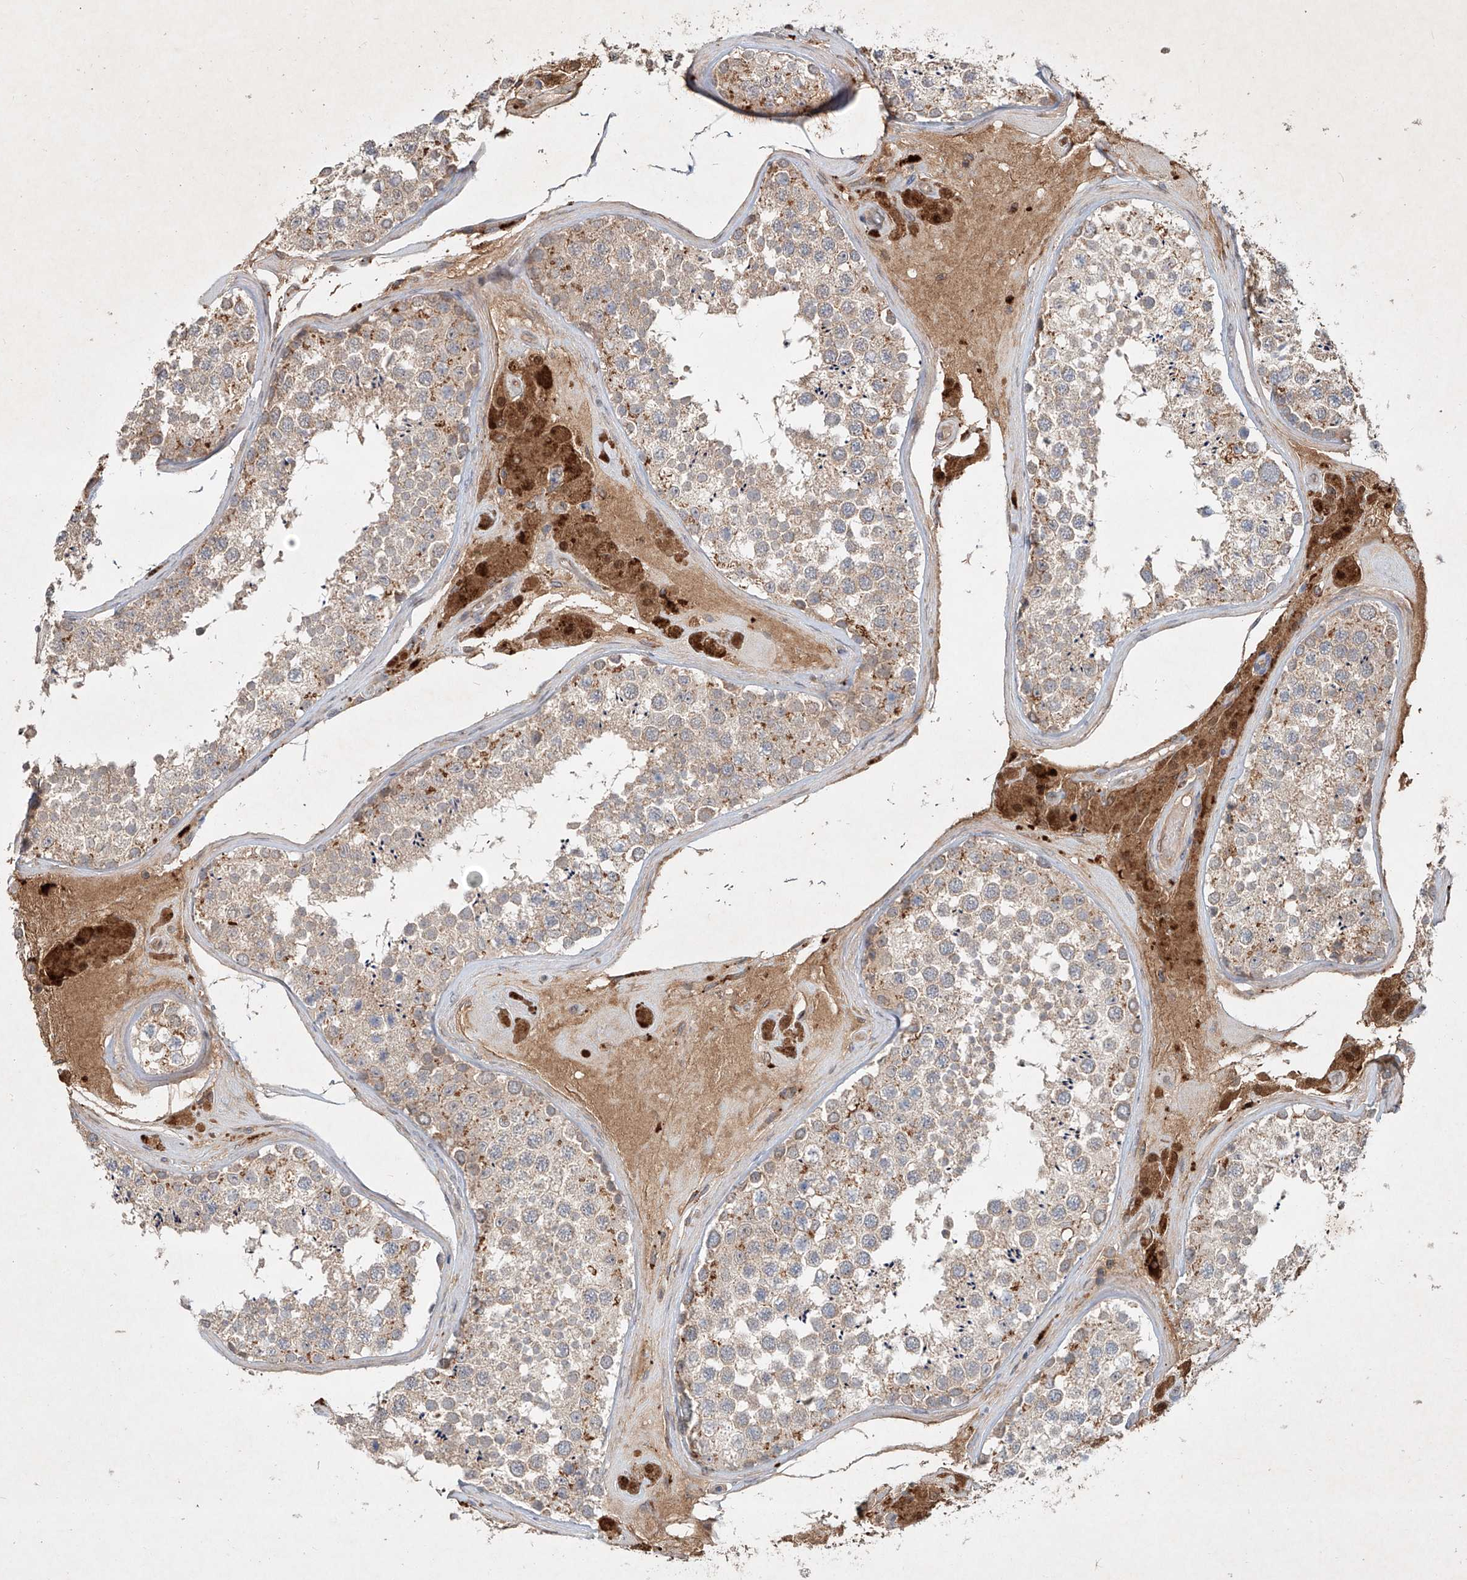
{"staining": {"intensity": "moderate", "quantity": "25%-75%", "location": "cytoplasmic/membranous"}, "tissue": "testis", "cell_type": "Cells in seminiferous ducts", "image_type": "normal", "snomed": [{"axis": "morphology", "description": "Normal tissue, NOS"}, {"axis": "topography", "description": "Testis"}], "caption": "Immunohistochemistry (DAB) staining of normal testis exhibits moderate cytoplasmic/membranous protein staining in about 25%-75% of cells in seminiferous ducts.", "gene": "IER5", "patient": {"sex": "male", "age": 46}}